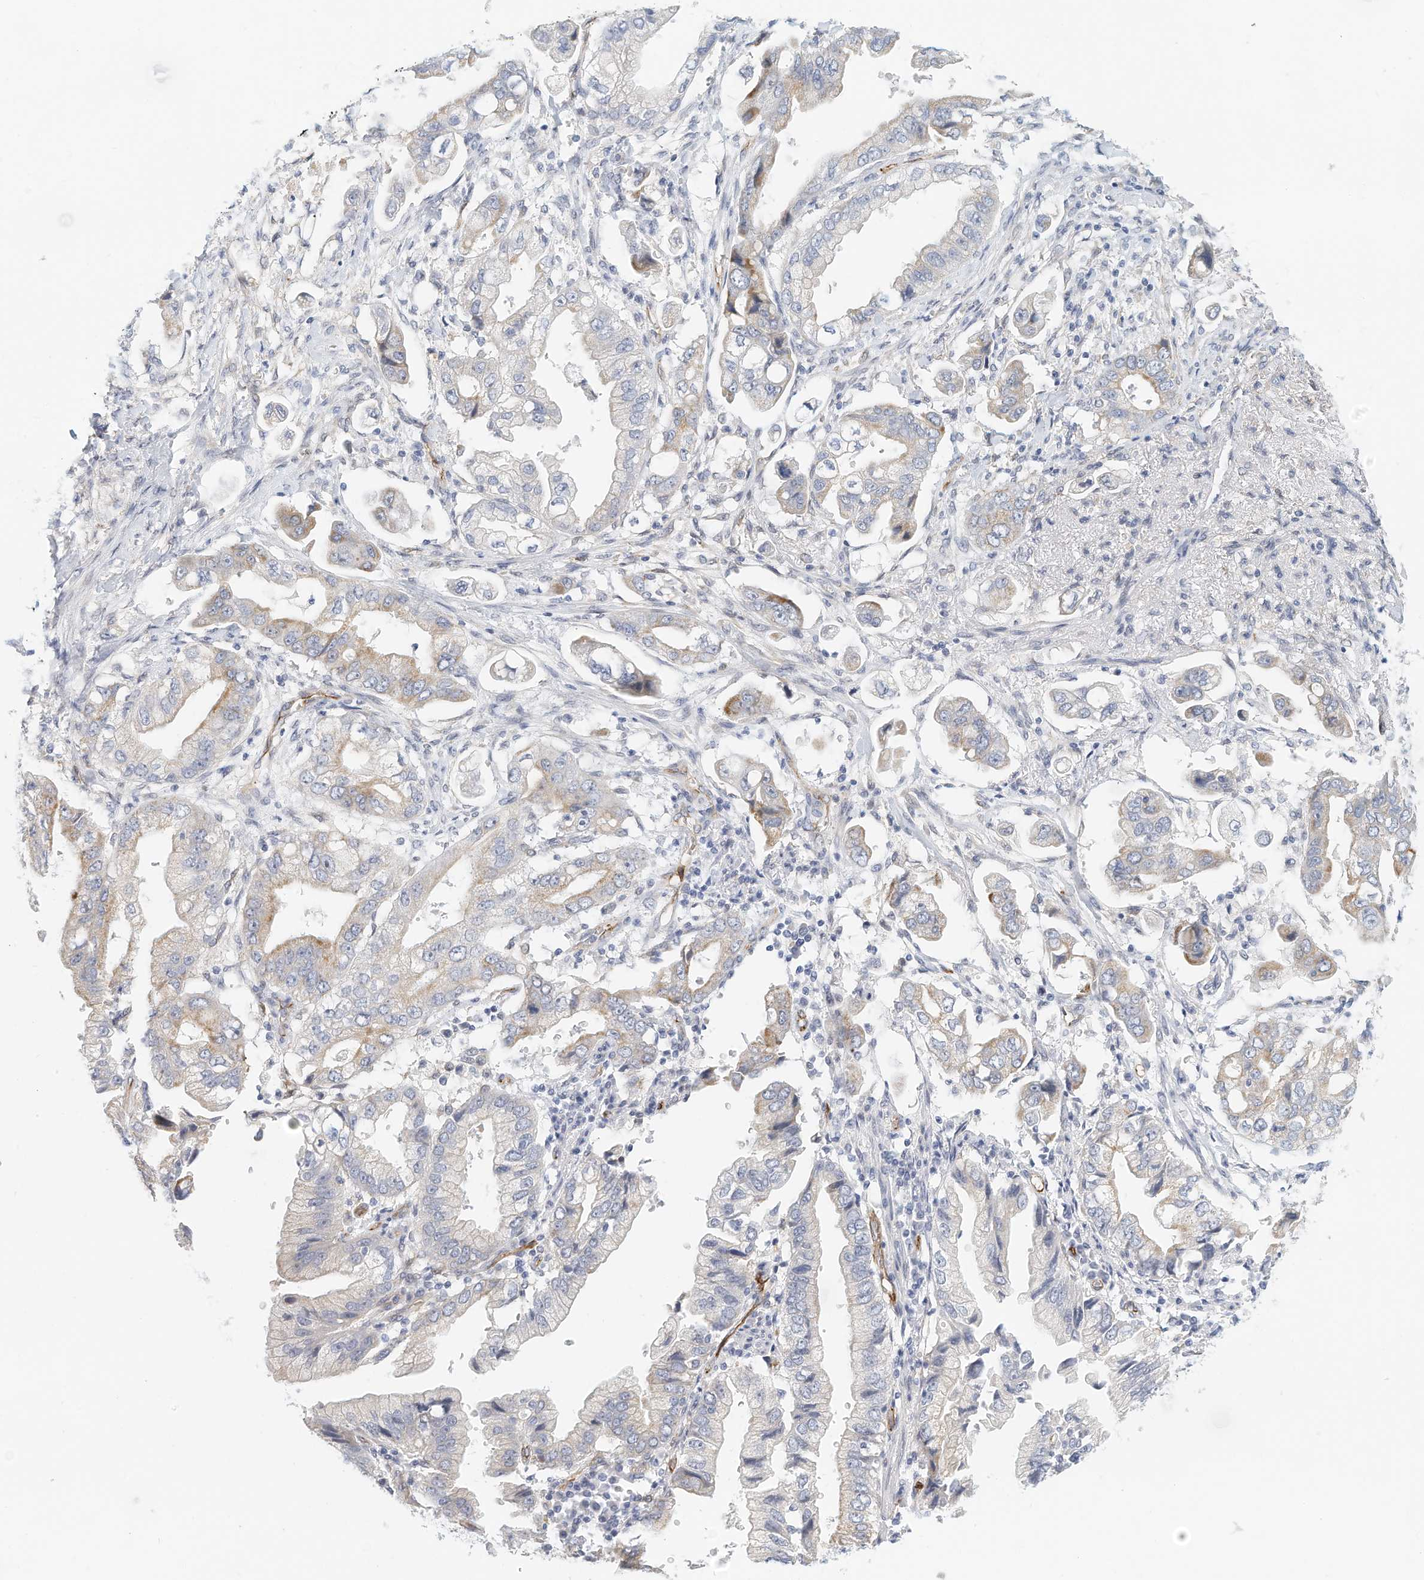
{"staining": {"intensity": "weak", "quantity": "<25%", "location": "cytoplasmic/membranous"}, "tissue": "stomach cancer", "cell_type": "Tumor cells", "image_type": "cancer", "snomed": [{"axis": "morphology", "description": "Adenocarcinoma, NOS"}, {"axis": "topography", "description": "Stomach"}], "caption": "Immunohistochemistry of human stomach adenocarcinoma reveals no expression in tumor cells.", "gene": "ARHGAP28", "patient": {"sex": "male", "age": 62}}